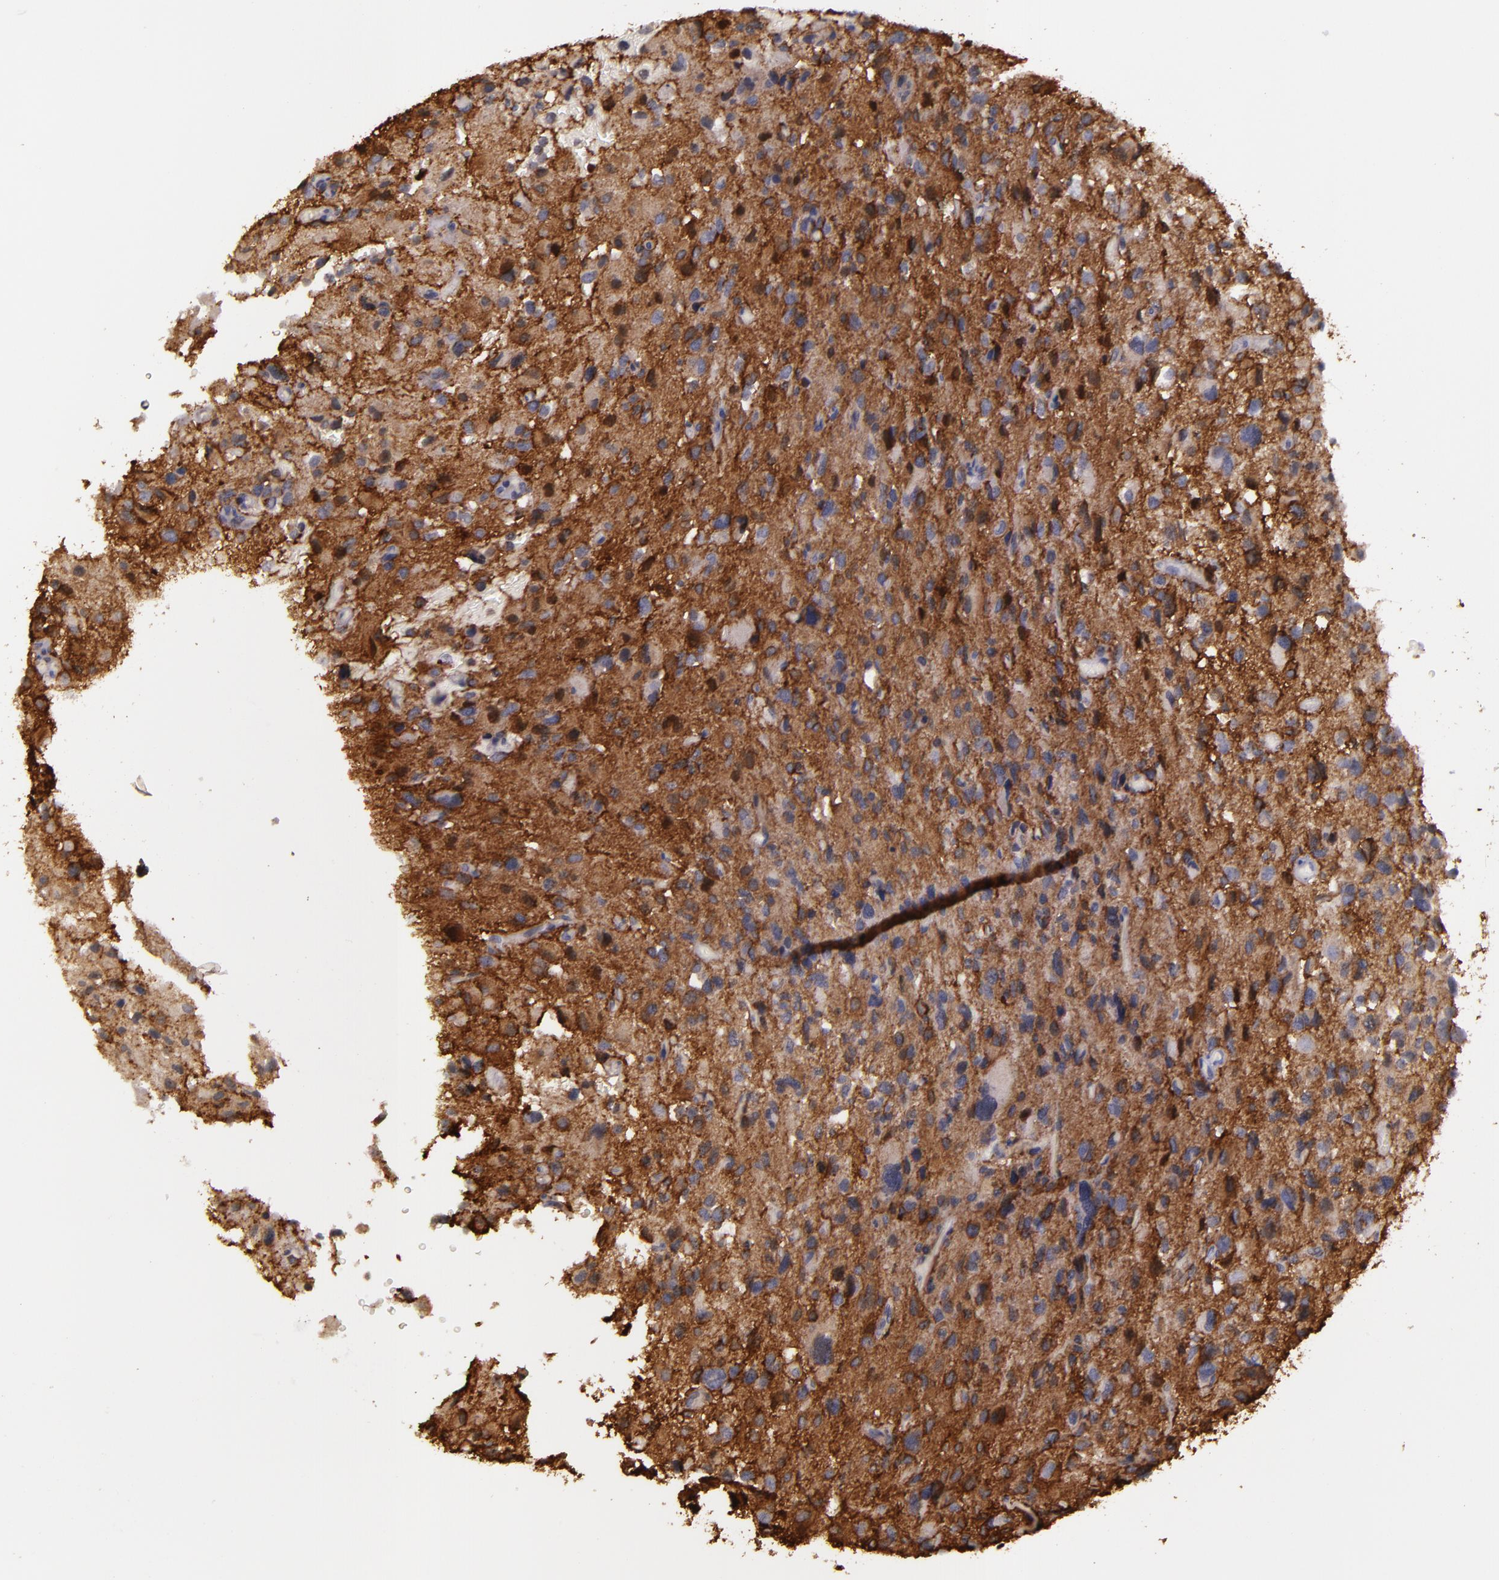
{"staining": {"intensity": "strong", "quantity": ">75%", "location": "cytoplasmic/membranous"}, "tissue": "glioma", "cell_type": "Tumor cells", "image_type": "cancer", "snomed": [{"axis": "morphology", "description": "Glioma, malignant, High grade"}, {"axis": "topography", "description": "Brain"}], "caption": "Immunohistochemical staining of human glioma displays strong cytoplasmic/membranous protein staining in about >75% of tumor cells. (Stains: DAB in brown, nuclei in blue, Microscopy: brightfield microscopy at high magnification).", "gene": "SLC9A3R1", "patient": {"sex": "male", "age": 69}}